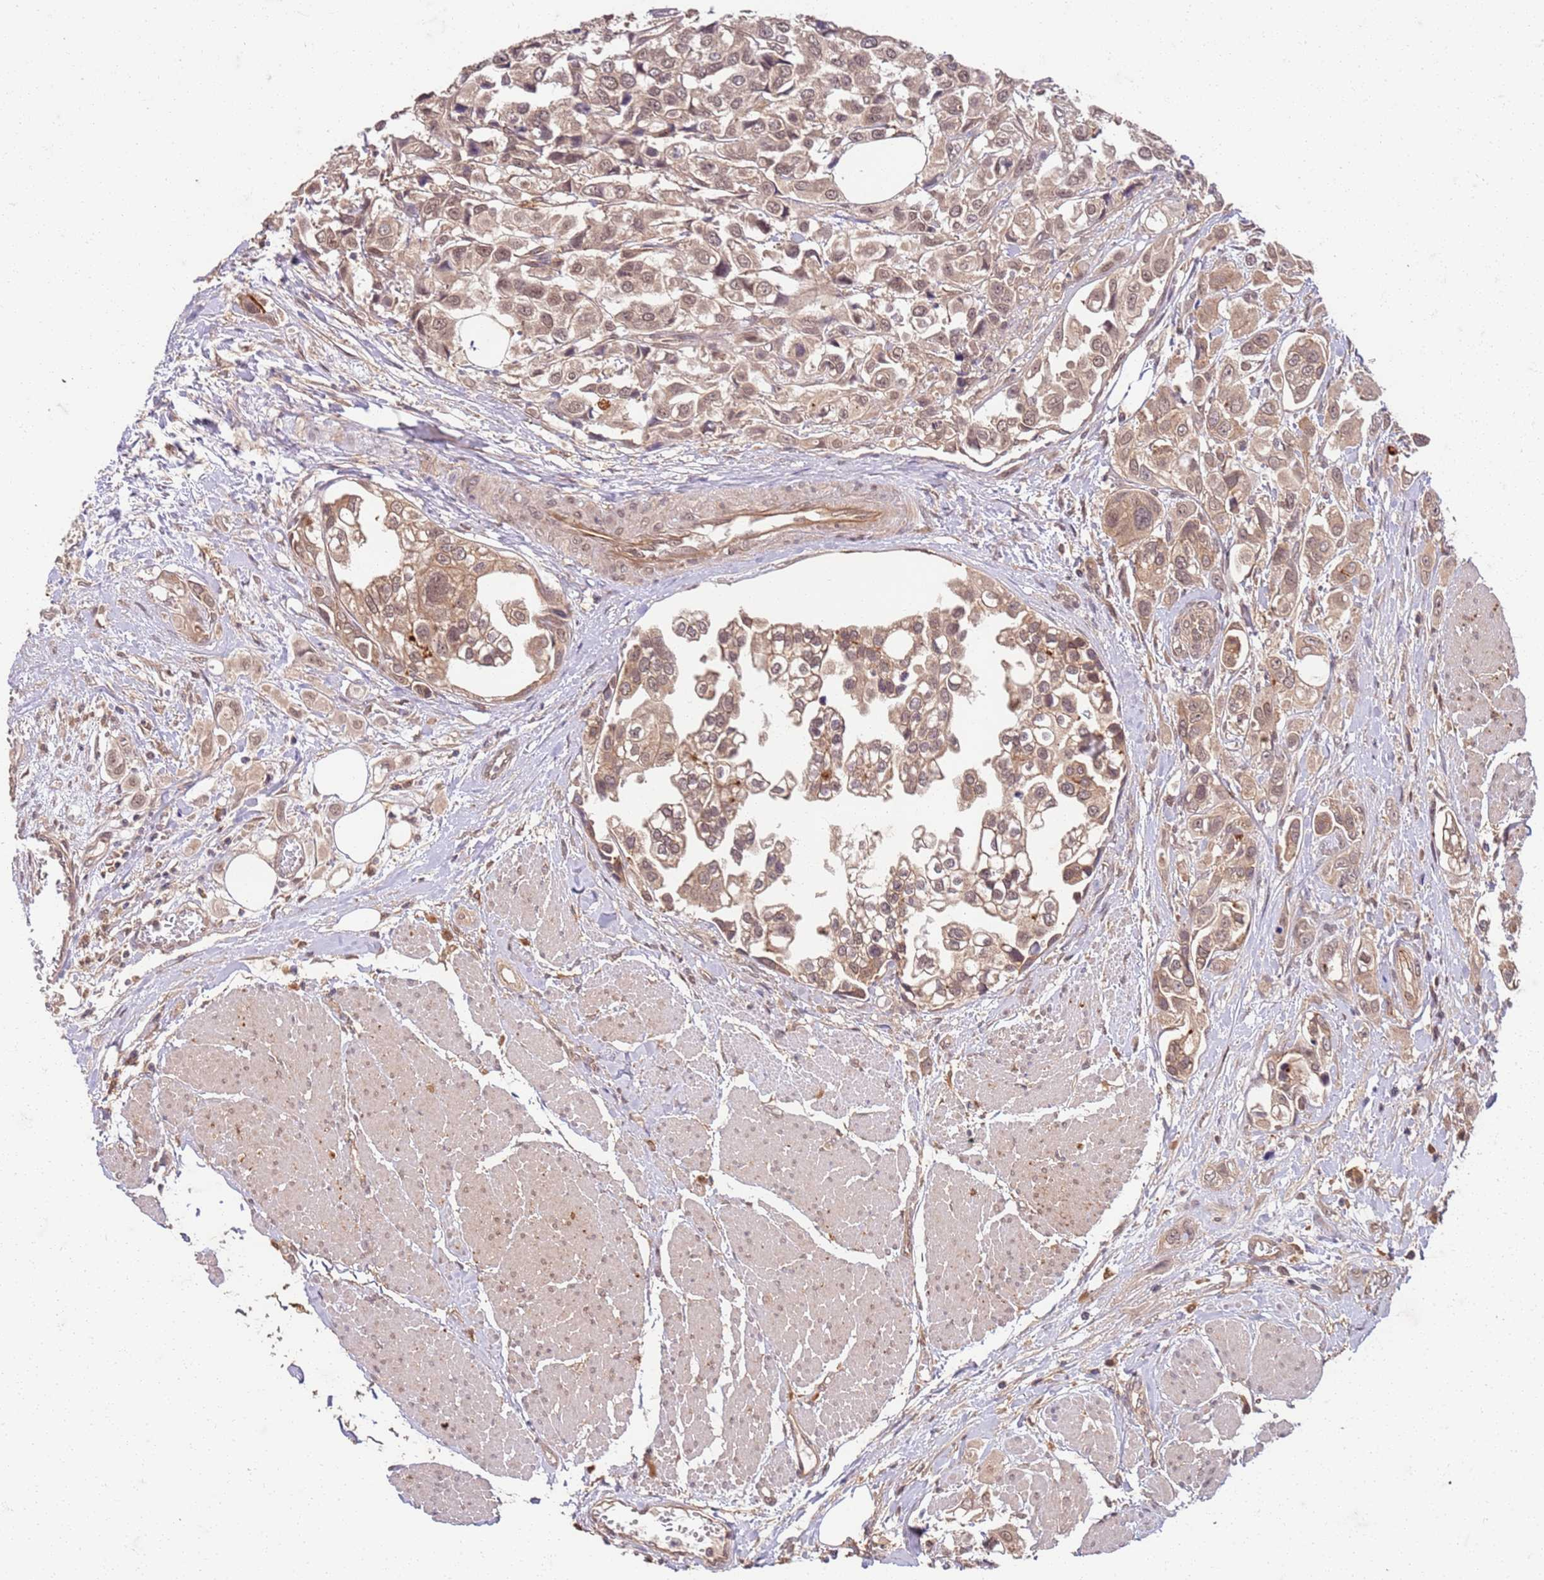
{"staining": {"intensity": "moderate", "quantity": ">75%", "location": "cytoplasmic/membranous,nuclear"}, "tissue": "urothelial cancer", "cell_type": "Tumor cells", "image_type": "cancer", "snomed": [{"axis": "morphology", "description": "Urothelial carcinoma, High grade"}, {"axis": "topography", "description": "Urinary bladder"}], "caption": "High-power microscopy captured an immunohistochemistry (IHC) photomicrograph of high-grade urothelial carcinoma, revealing moderate cytoplasmic/membranous and nuclear positivity in about >75% of tumor cells.", "gene": "UBE3A", "patient": {"sex": "male", "age": 67}}